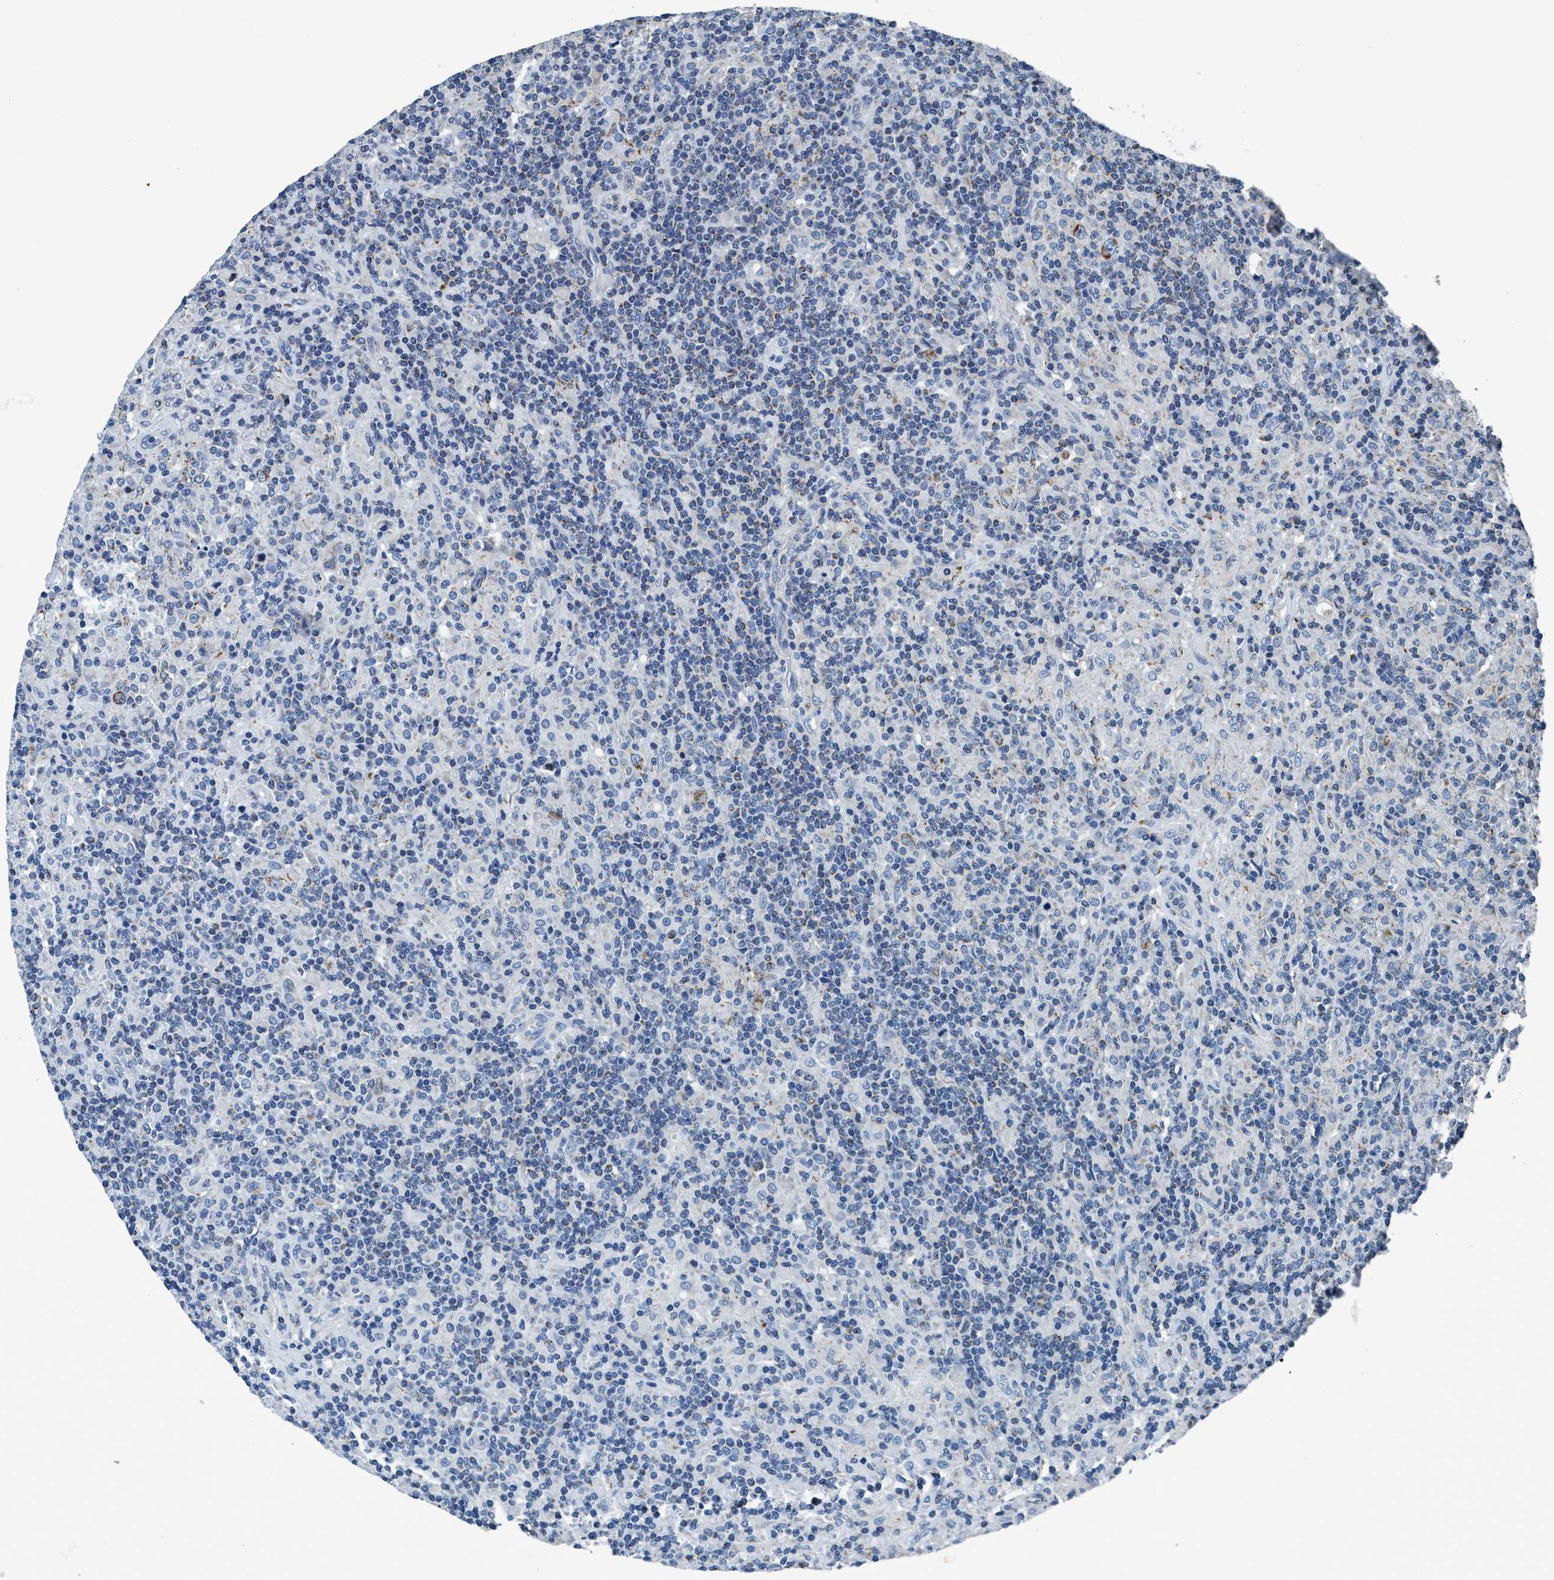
{"staining": {"intensity": "moderate", "quantity": "25%-75%", "location": "cytoplasmic/membranous"}, "tissue": "lymphoma", "cell_type": "Tumor cells", "image_type": "cancer", "snomed": [{"axis": "morphology", "description": "Hodgkin's disease, NOS"}, {"axis": "topography", "description": "Lymph node"}], "caption": "This photomicrograph exhibits lymphoma stained with immunohistochemistry to label a protein in brown. The cytoplasmic/membranous of tumor cells show moderate positivity for the protein. Nuclei are counter-stained blue.", "gene": "ANKFN1", "patient": {"sex": "male", "age": 70}}